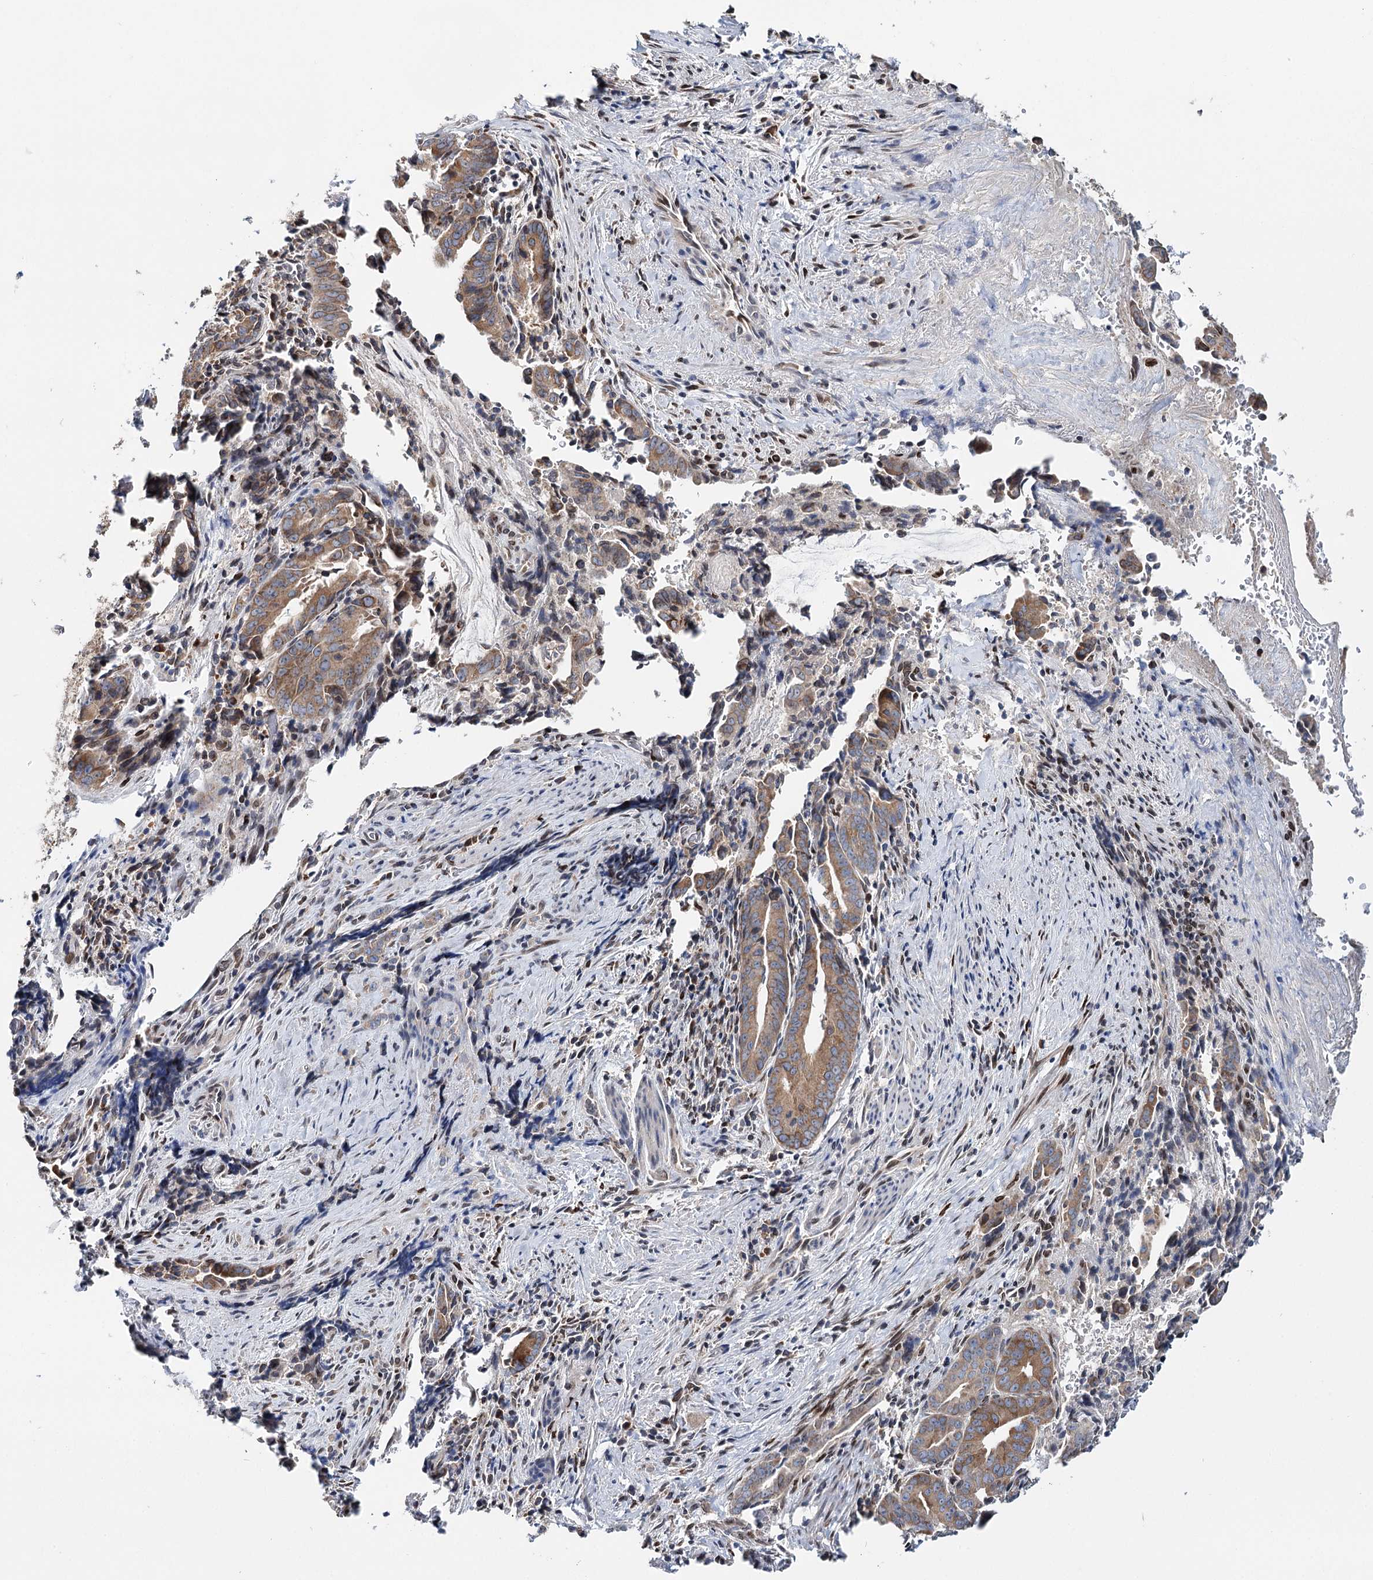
{"staining": {"intensity": "moderate", "quantity": ">75%", "location": "cytoplasmic/membranous,nuclear"}, "tissue": "pancreatic cancer", "cell_type": "Tumor cells", "image_type": "cancer", "snomed": [{"axis": "morphology", "description": "Adenocarcinoma, NOS"}, {"axis": "topography", "description": "Pancreas"}], "caption": "DAB immunohistochemical staining of adenocarcinoma (pancreatic) demonstrates moderate cytoplasmic/membranous and nuclear protein expression in approximately >75% of tumor cells.", "gene": "CFAP46", "patient": {"sex": "female", "age": 63}}